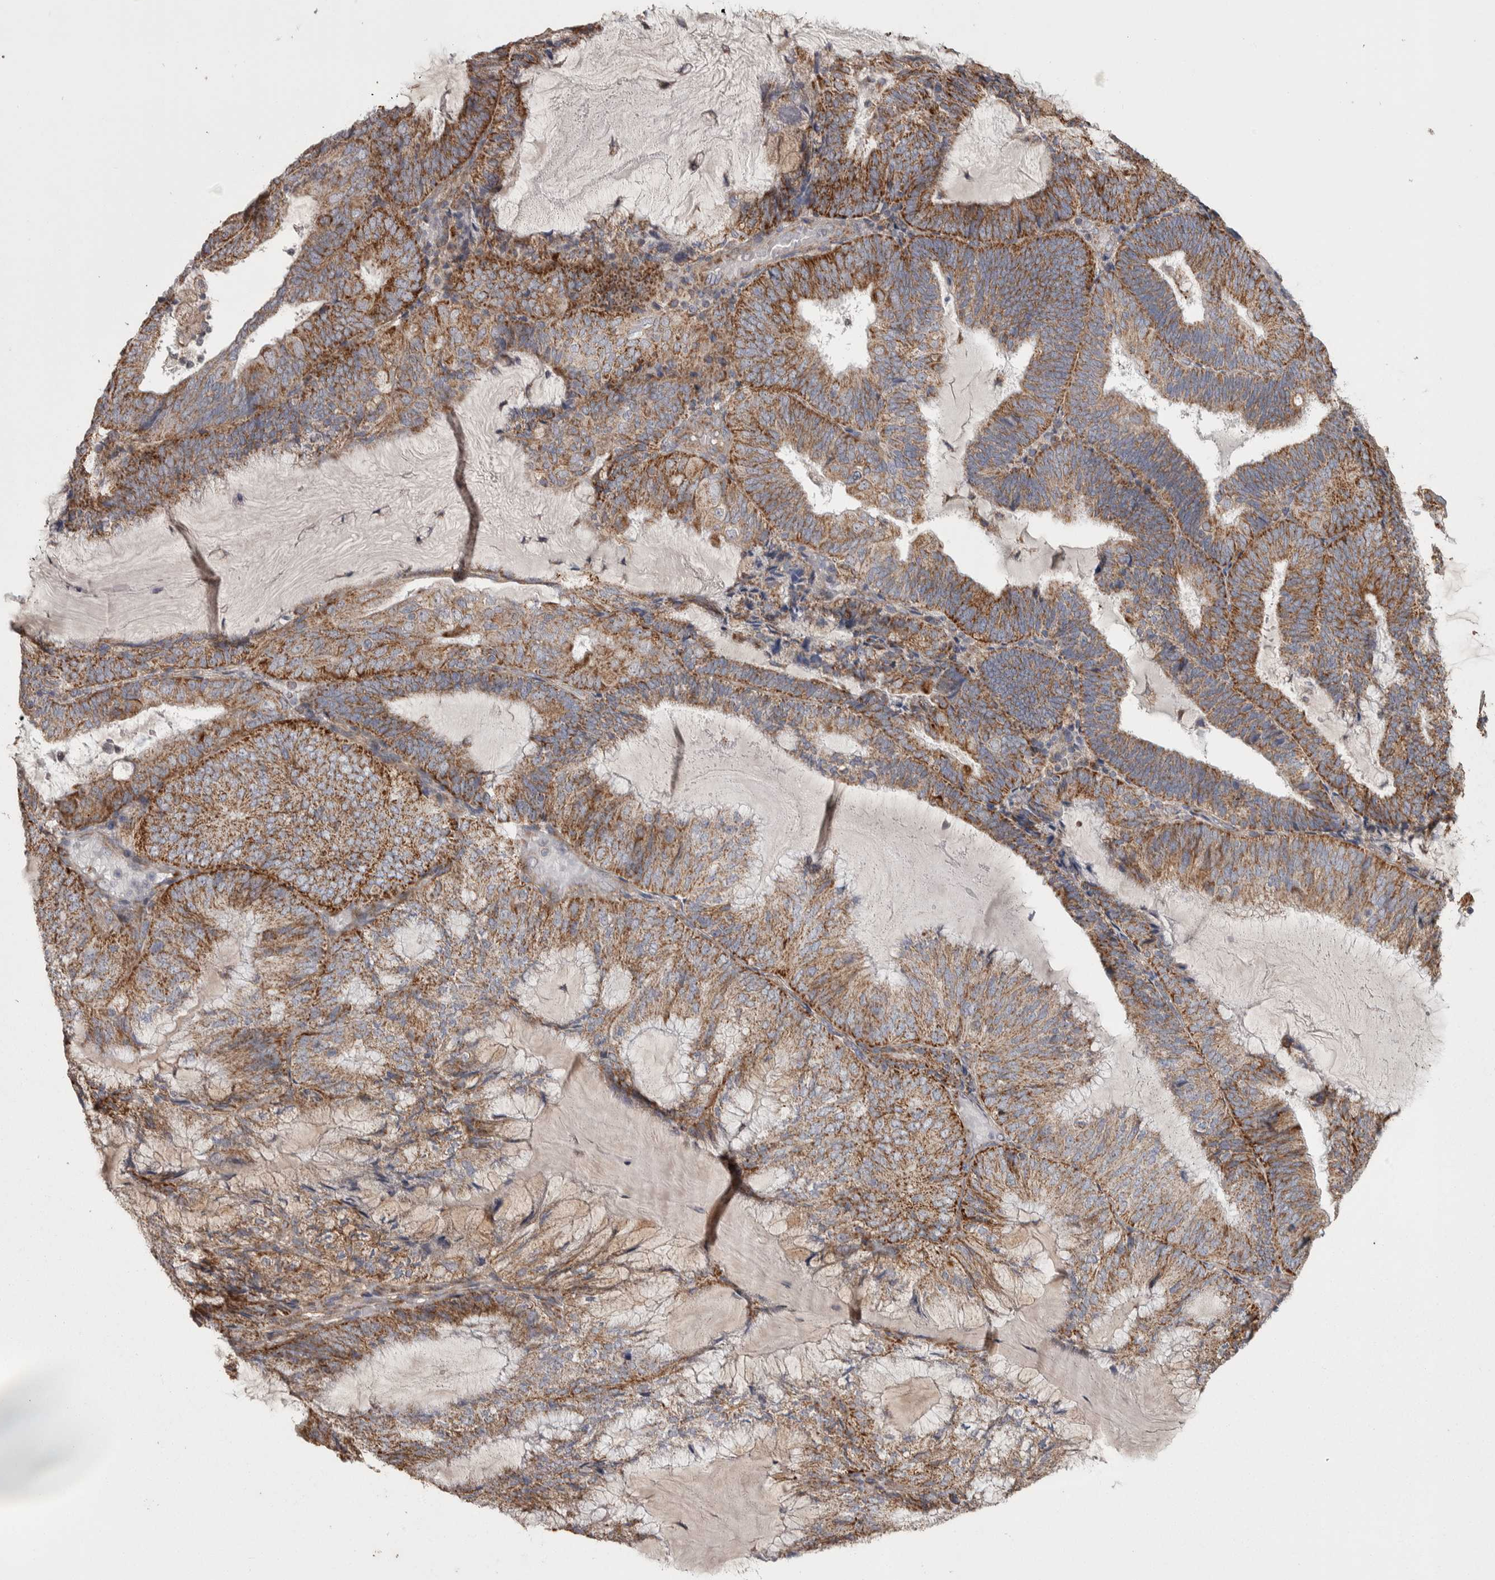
{"staining": {"intensity": "moderate", "quantity": ">75%", "location": "cytoplasmic/membranous"}, "tissue": "endometrial cancer", "cell_type": "Tumor cells", "image_type": "cancer", "snomed": [{"axis": "morphology", "description": "Adenocarcinoma, NOS"}, {"axis": "topography", "description": "Endometrium"}], "caption": "Tumor cells demonstrate medium levels of moderate cytoplasmic/membranous positivity in approximately >75% of cells in human endometrial adenocarcinoma.", "gene": "SCO1", "patient": {"sex": "female", "age": 81}}